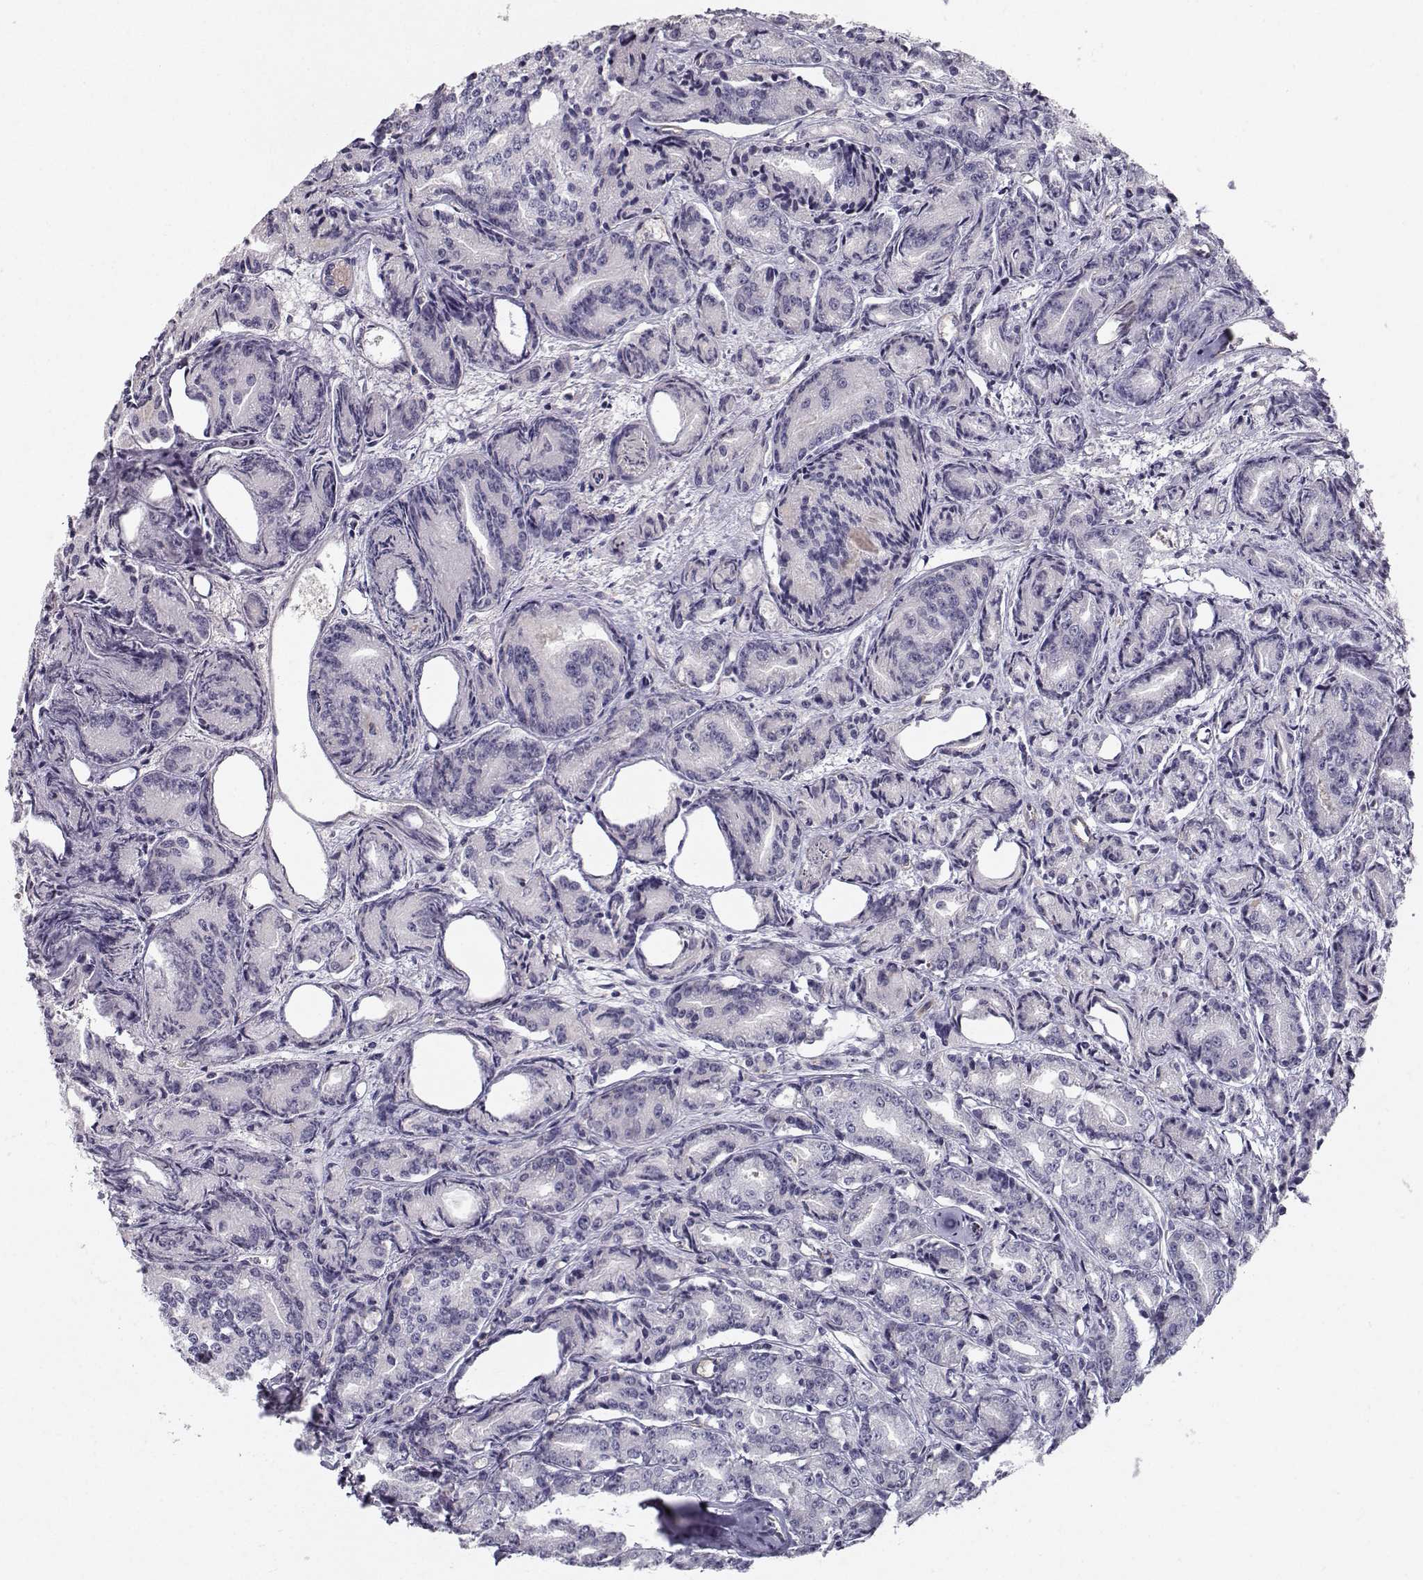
{"staining": {"intensity": "negative", "quantity": "none", "location": "none"}, "tissue": "prostate cancer", "cell_type": "Tumor cells", "image_type": "cancer", "snomed": [{"axis": "morphology", "description": "Adenocarcinoma, Medium grade"}, {"axis": "topography", "description": "Prostate"}], "caption": "Tumor cells are negative for brown protein staining in medium-grade adenocarcinoma (prostate).", "gene": "OPRD1", "patient": {"sex": "male", "age": 74}}